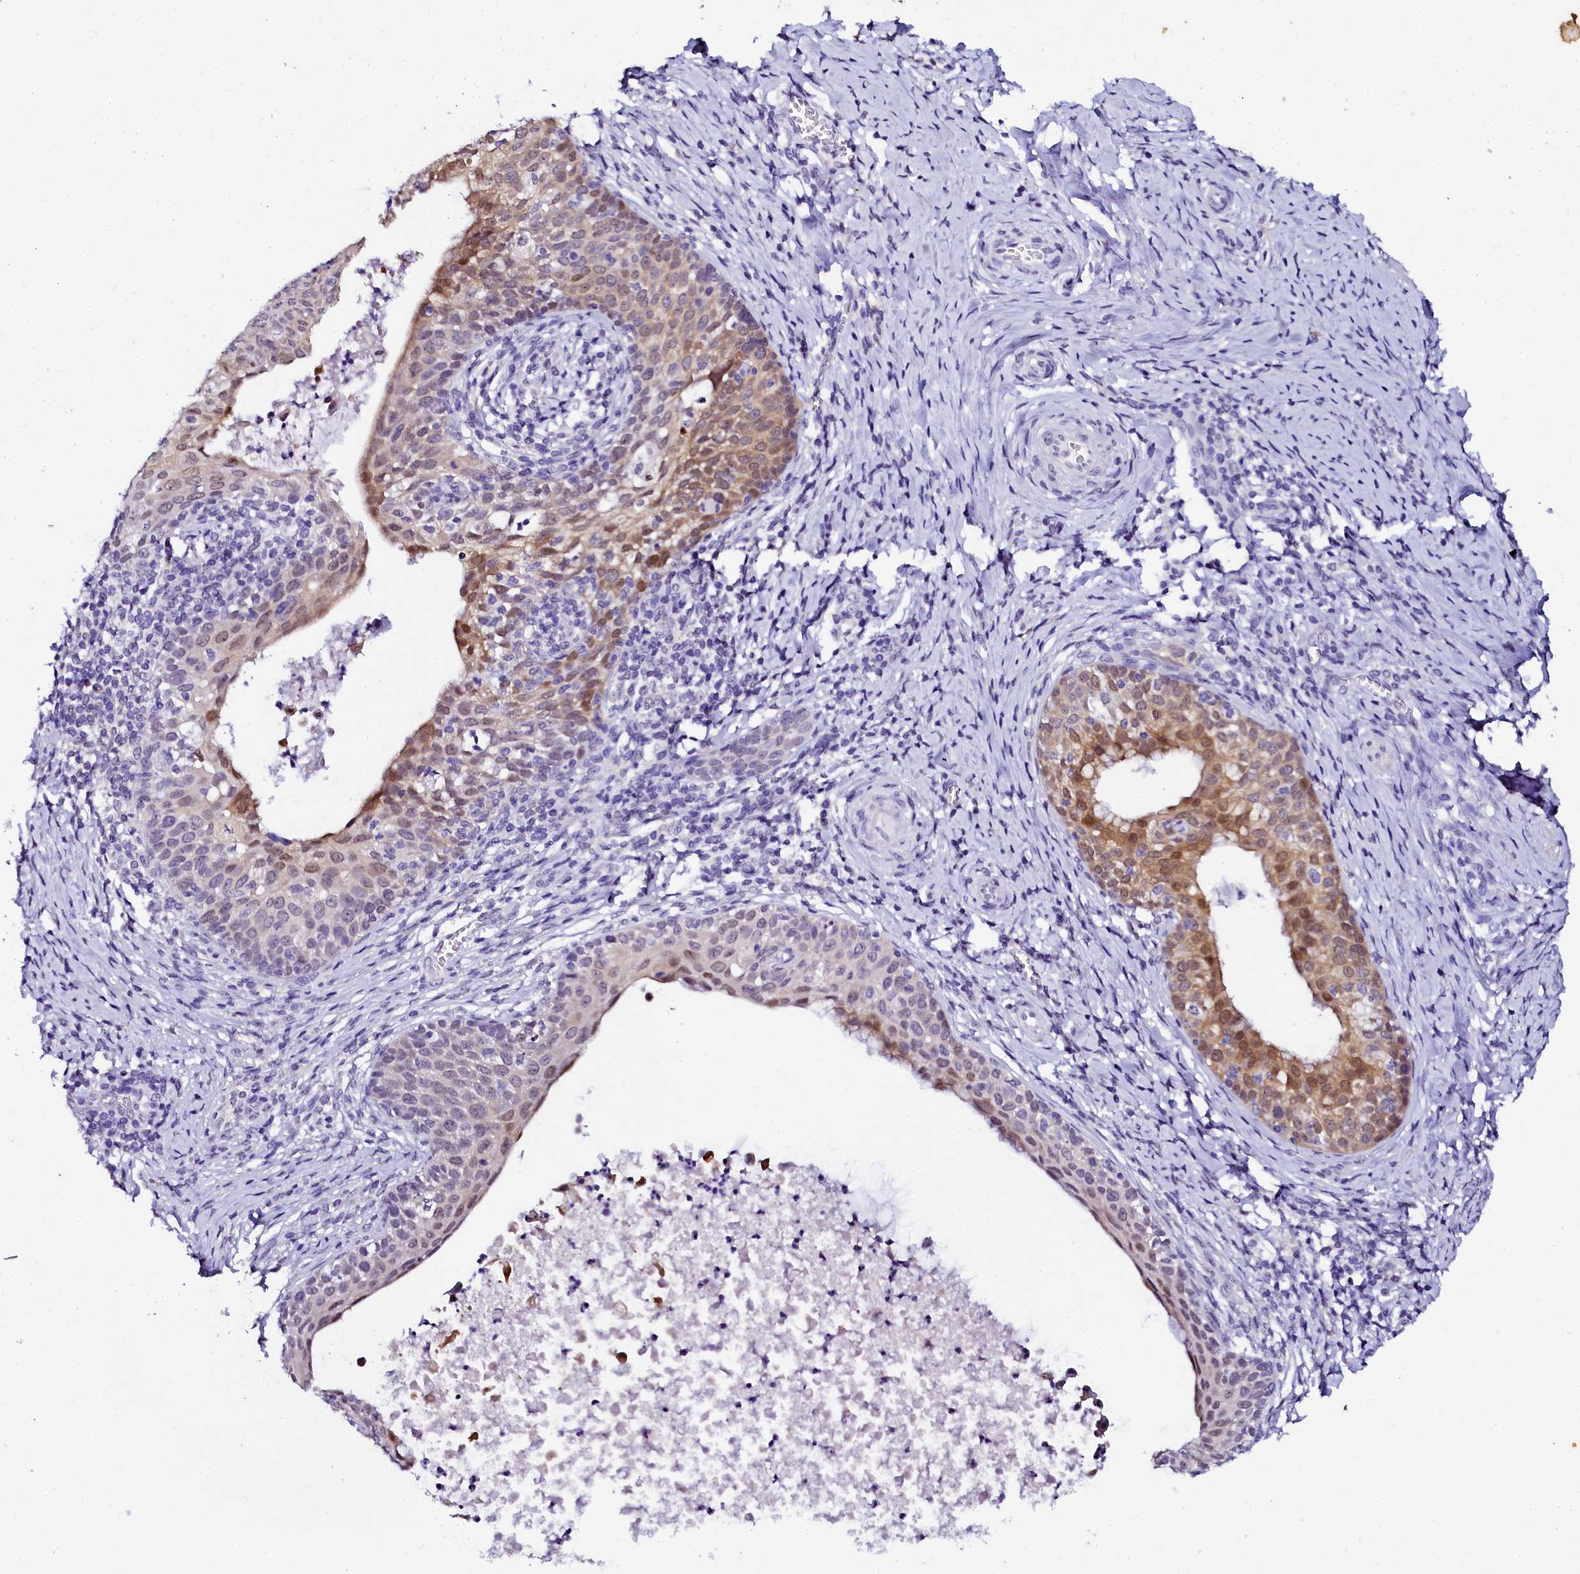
{"staining": {"intensity": "moderate", "quantity": "<25%", "location": "cytoplasmic/membranous,nuclear"}, "tissue": "cervical cancer", "cell_type": "Tumor cells", "image_type": "cancer", "snomed": [{"axis": "morphology", "description": "Squamous cell carcinoma, NOS"}, {"axis": "topography", "description": "Cervix"}], "caption": "Moderate cytoplasmic/membranous and nuclear staining for a protein is appreciated in approximately <25% of tumor cells of cervical cancer using IHC.", "gene": "SORD", "patient": {"sex": "female", "age": 52}}